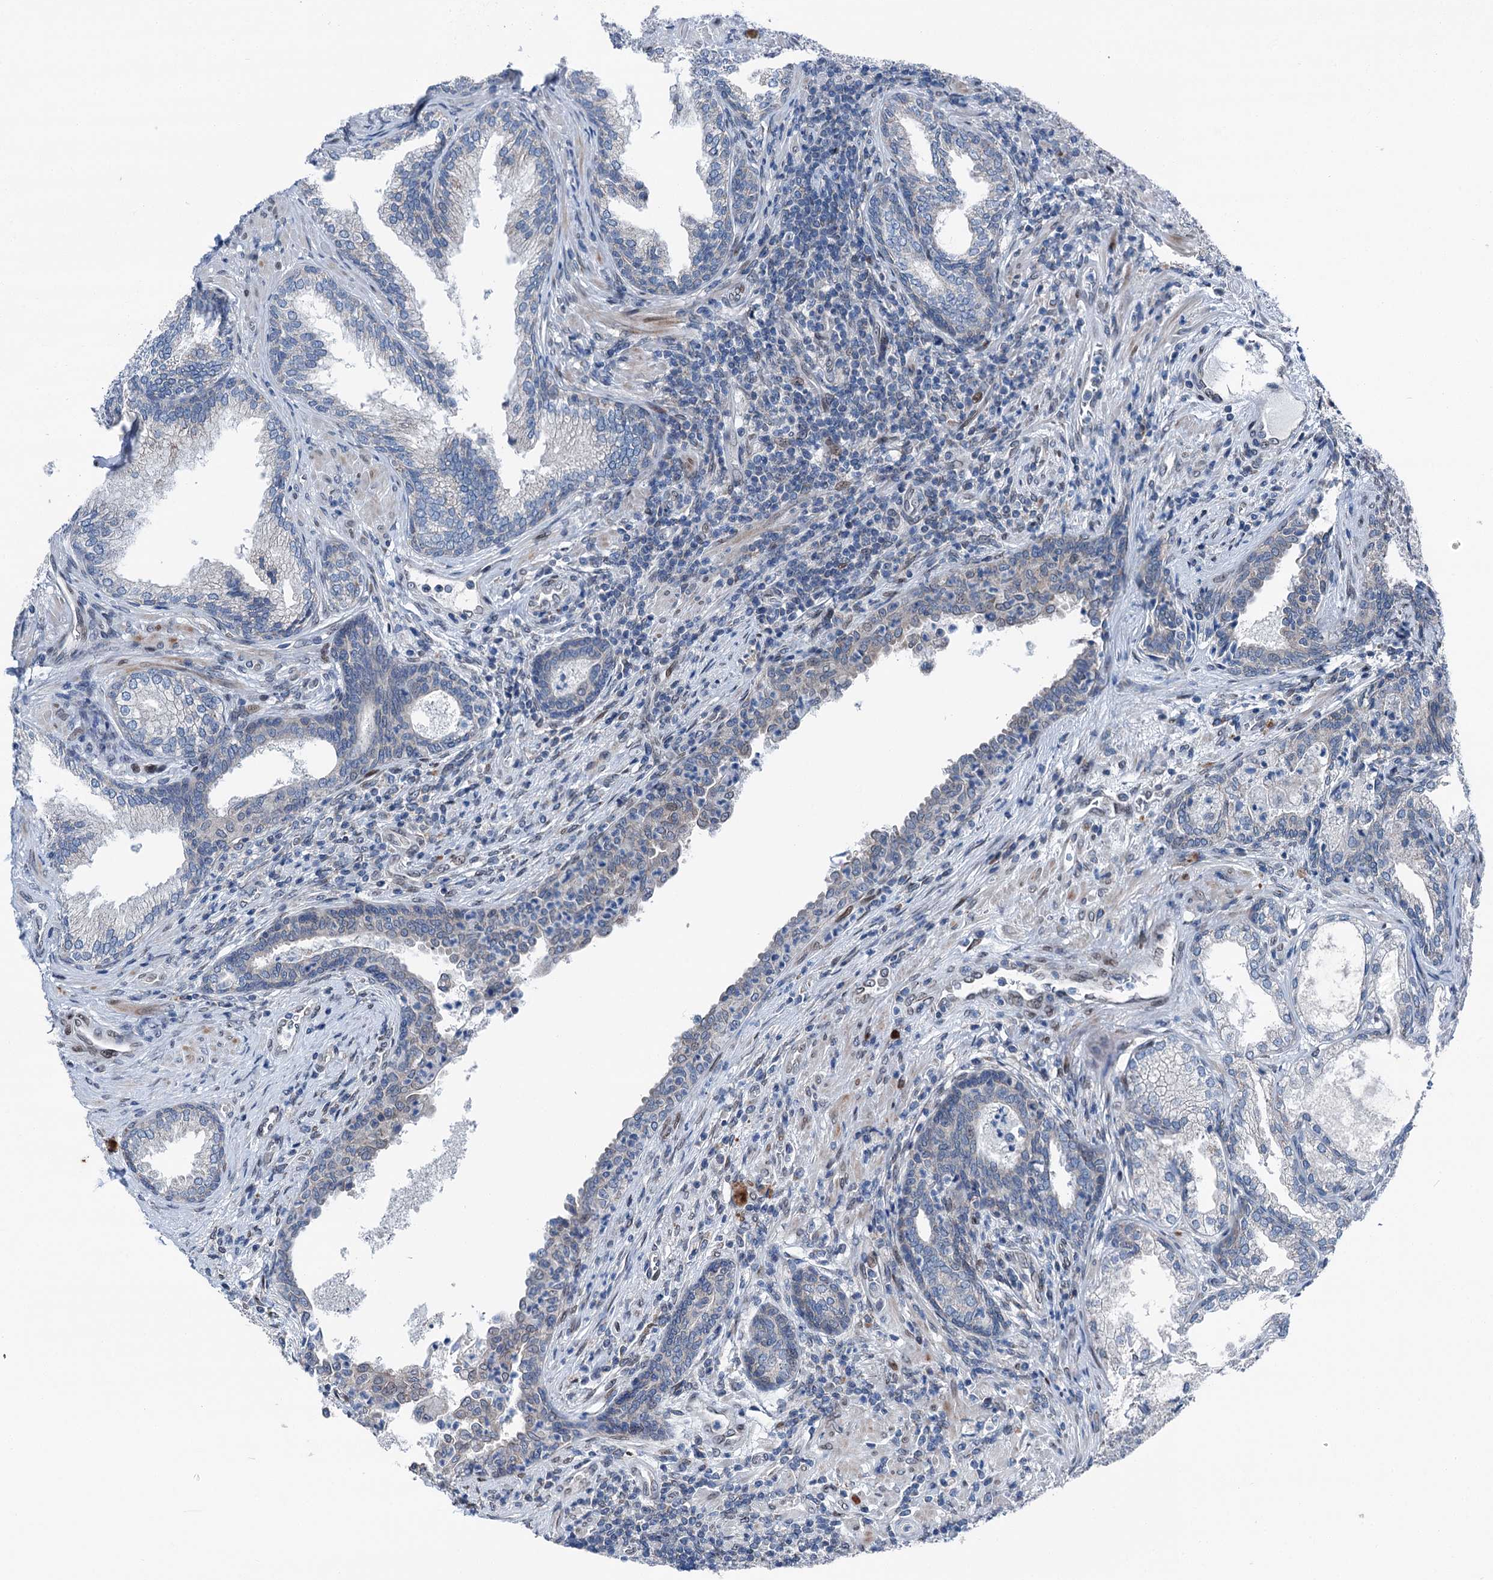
{"staining": {"intensity": "weak", "quantity": "<25%", "location": "cytoplasmic/membranous"}, "tissue": "prostate", "cell_type": "Glandular cells", "image_type": "normal", "snomed": [{"axis": "morphology", "description": "Normal tissue, NOS"}, {"axis": "topography", "description": "Prostate"}], "caption": "Immunohistochemistry of unremarkable prostate shows no staining in glandular cells. Brightfield microscopy of immunohistochemistry stained with DAB (brown) and hematoxylin (blue), captured at high magnification.", "gene": "MRPL14", "patient": {"sex": "male", "age": 76}}